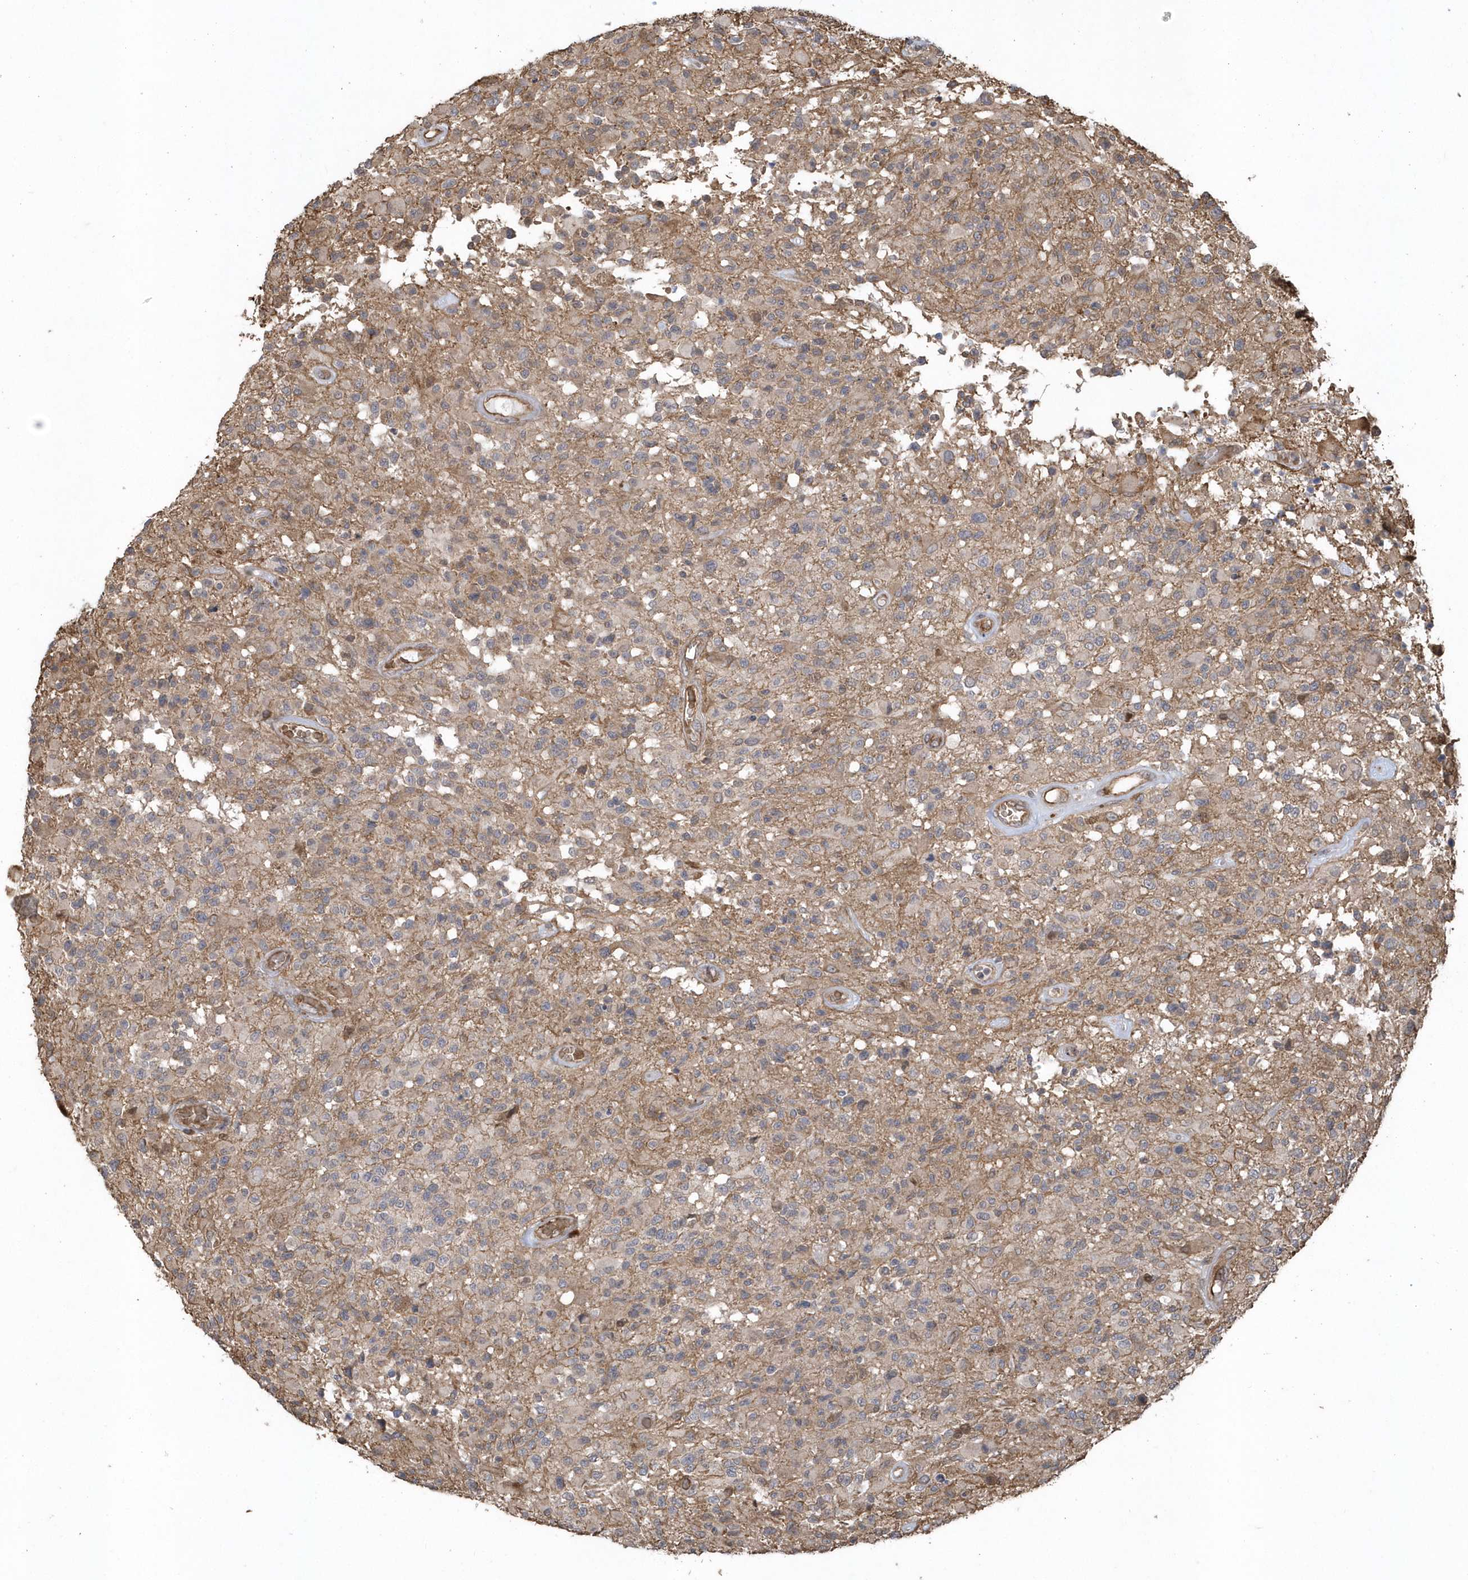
{"staining": {"intensity": "weak", "quantity": "<25%", "location": "cytoplasmic/membranous"}, "tissue": "glioma", "cell_type": "Tumor cells", "image_type": "cancer", "snomed": [{"axis": "morphology", "description": "Glioma, malignant, High grade"}, {"axis": "morphology", "description": "Glioblastoma, NOS"}, {"axis": "topography", "description": "Brain"}], "caption": "IHC photomicrograph of neoplastic tissue: human glioblastoma stained with DAB (3,3'-diaminobenzidine) shows no significant protein staining in tumor cells.", "gene": "HERPUD1", "patient": {"sex": "male", "age": 60}}